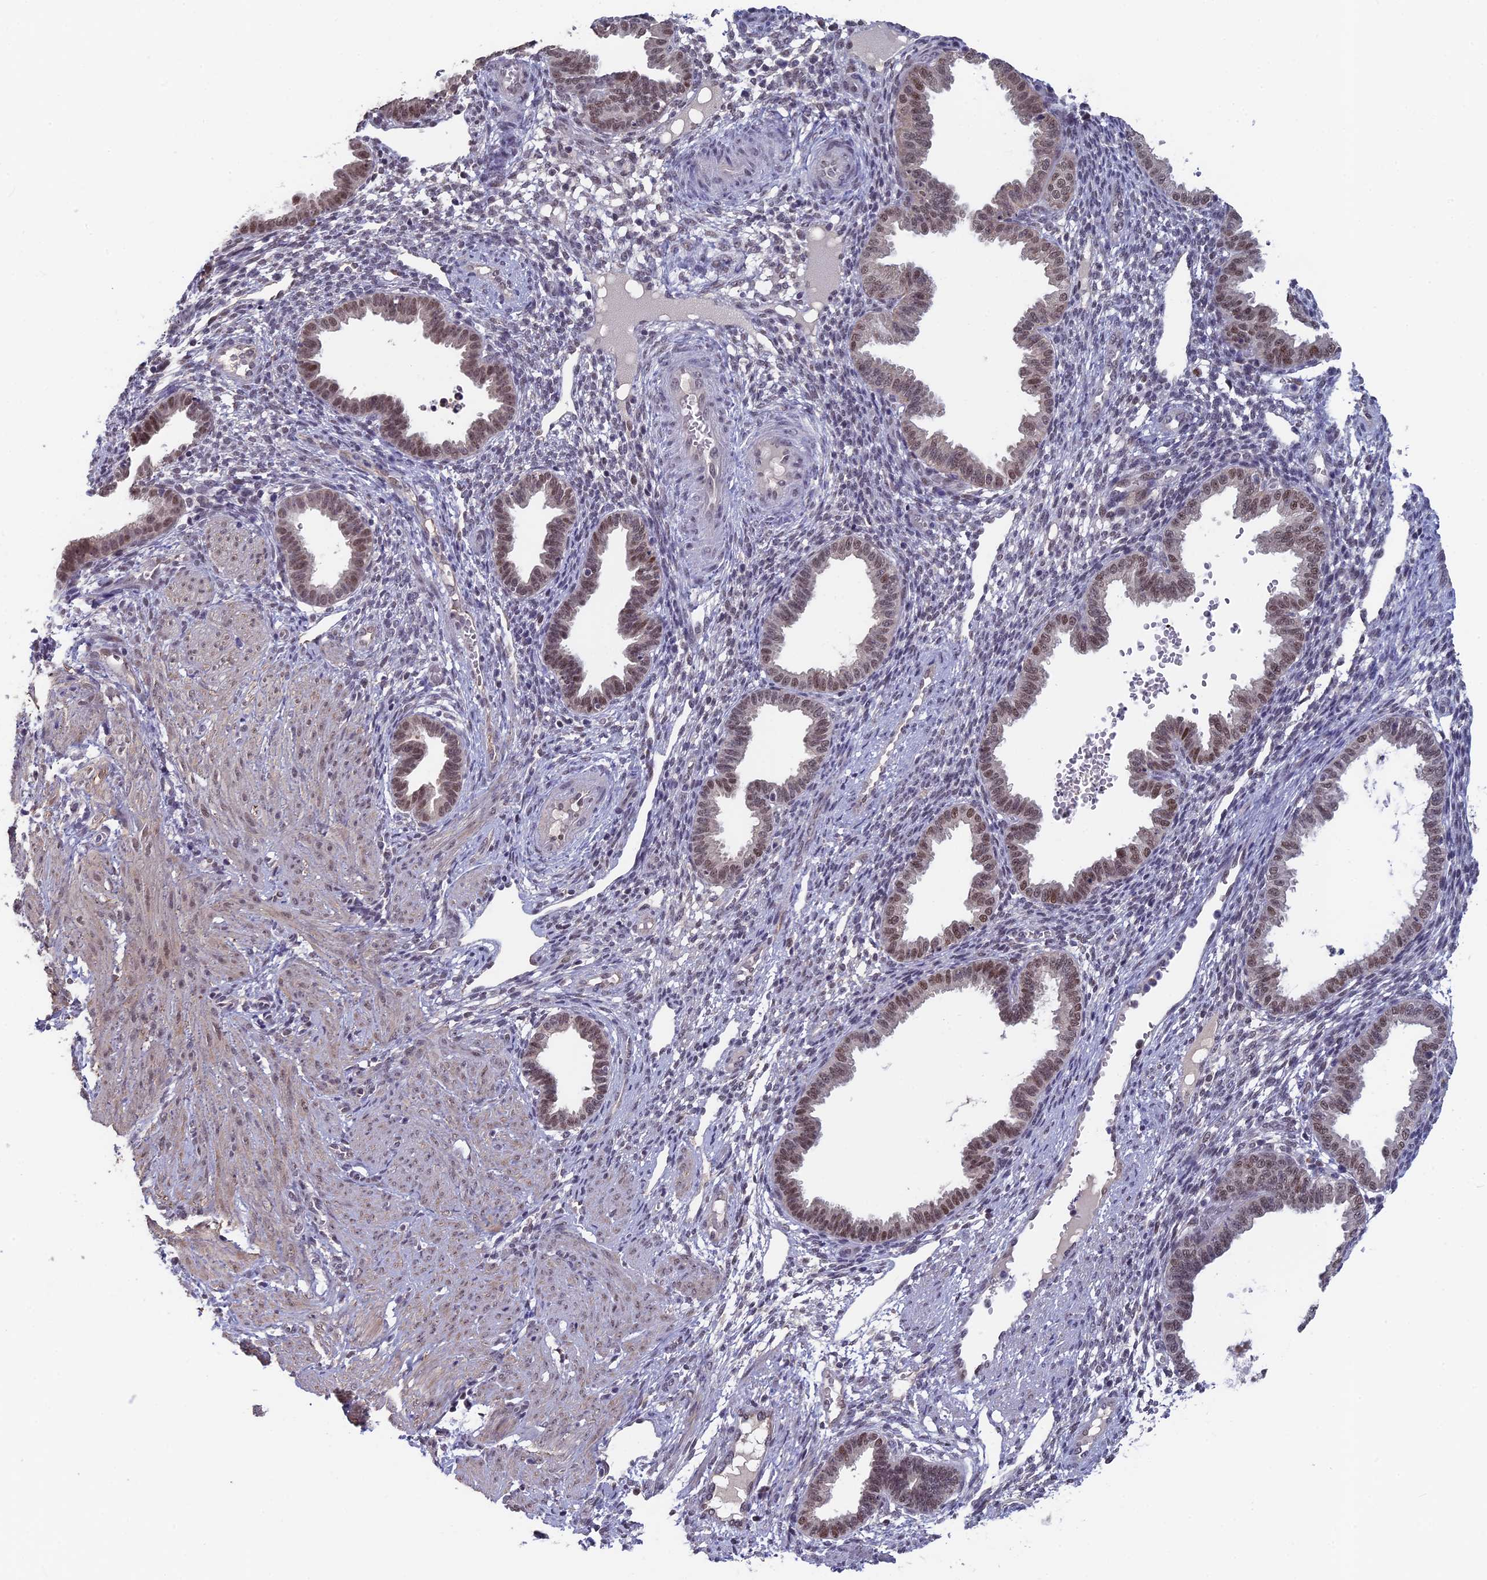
{"staining": {"intensity": "weak", "quantity": "<25%", "location": "nuclear"}, "tissue": "endometrium", "cell_type": "Cells in endometrial stroma", "image_type": "normal", "snomed": [{"axis": "morphology", "description": "Normal tissue, NOS"}, {"axis": "topography", "description": "Endometrium"}], "caption": "Immunohistochemistry (IHC) image of normal endometrium stained for a protein (brown), which reveals no positivity in cells in endometrial stroma.", "gene": "MT", "patient": {"sex": "female", "age": 33}}